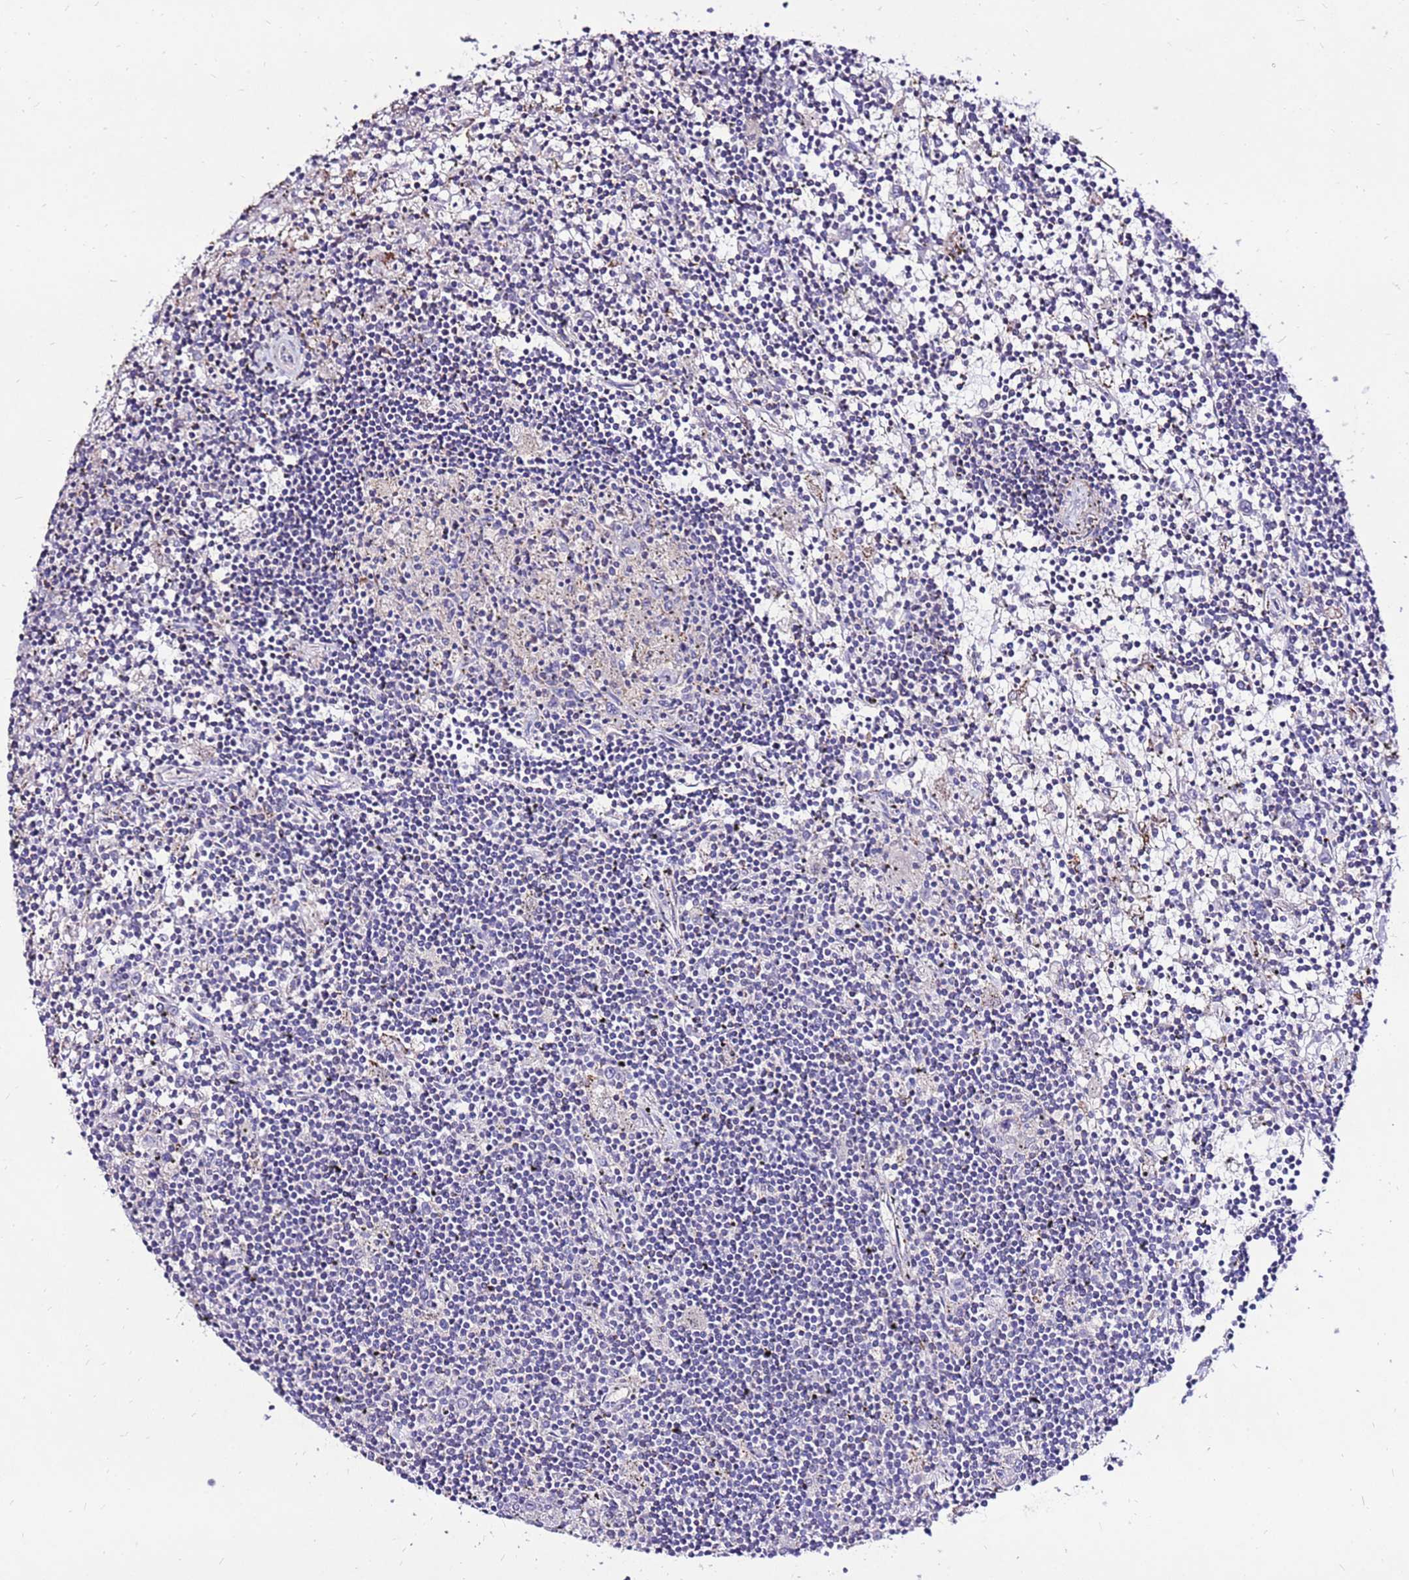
{"staining": {"intensity": "negative", "quantity": "none", "location": "none"}, "tissue": "lymphoma", "cell_type": "Tumor cells", "image_type": "cancer", "snomed": [{"axis": "morphology", "description": "Malignant lymphoma, non-Hodgkin's type, Low grade"}, {"axis": "topography", "description": "Spleen"}], "caption": "Histopathology image shows no significant protein positivity in tumor cells of malignant lymphoma, non-Hodgkin's type (low-grade).", "gene": "TMEM106C", "patient": {"sex": "male", "age": 76}}